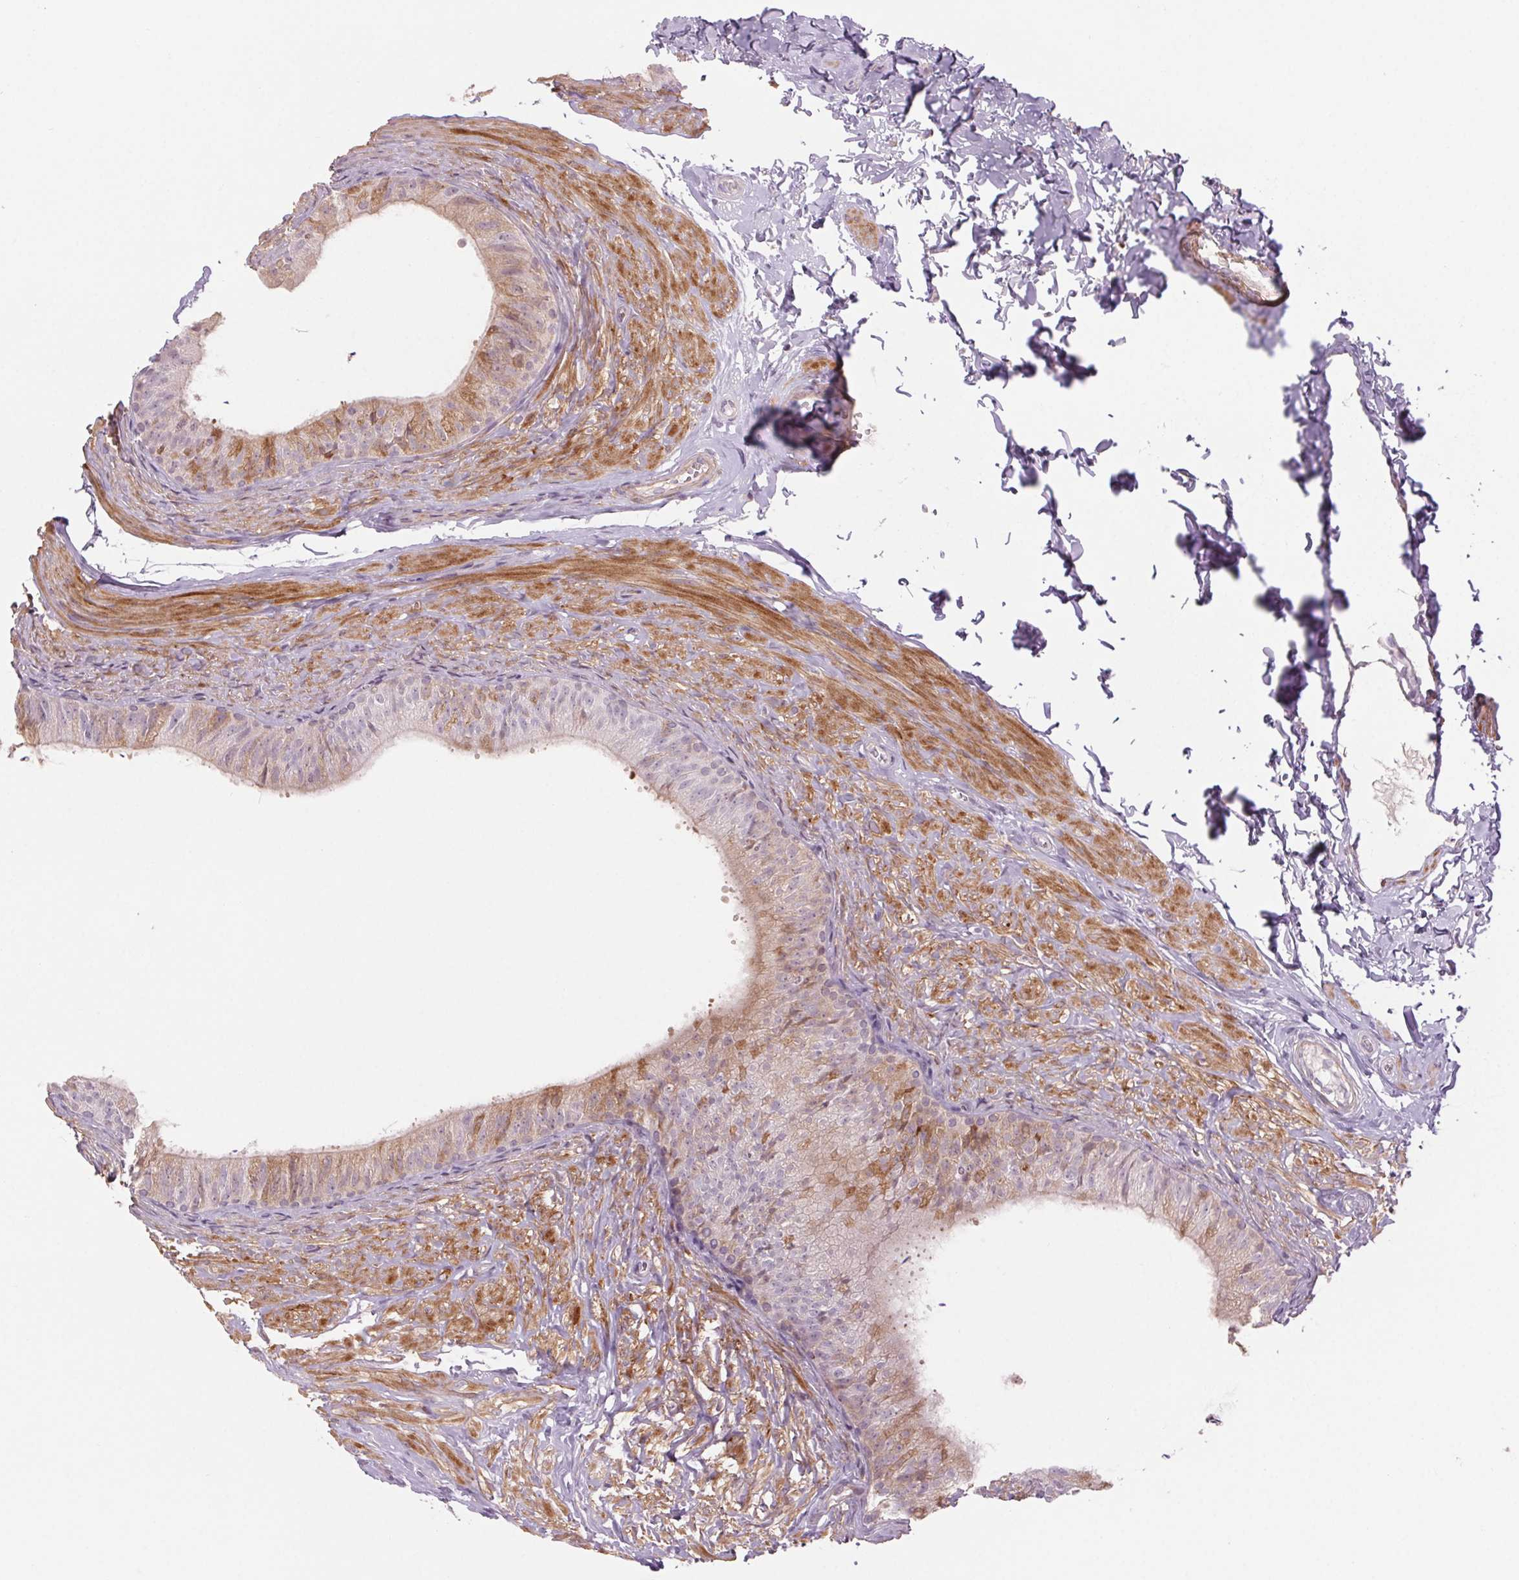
{"staining": {"intensity": "moderate", "quantity": "<25%", "location": "cytoplasmic/membranous"}, "tissue": "epididymis", "cell_type": "Glandular cells", "image_type": "normal", "snomed": [{"axis": "morphology", "description": "Normal tissue, NOS"}, {"axis": "topography", "description": "Epididymis, spermatic cord, NOS"}, {"axis": "topography", "description": "Epididymis"}, {"axis": "topography", "description": "Peripheral nerve tissue"}], "caption": "Brown immunohistochemical staining in unremarkable human epididymis shows moderate cytoplasmic/membranous staining in about <25% of glandular cells. (DAB = brown stain, brightfield microscopy at high magnification).", "gene": "HHLA2", "patient": {"sex": "male", "age": 29}}